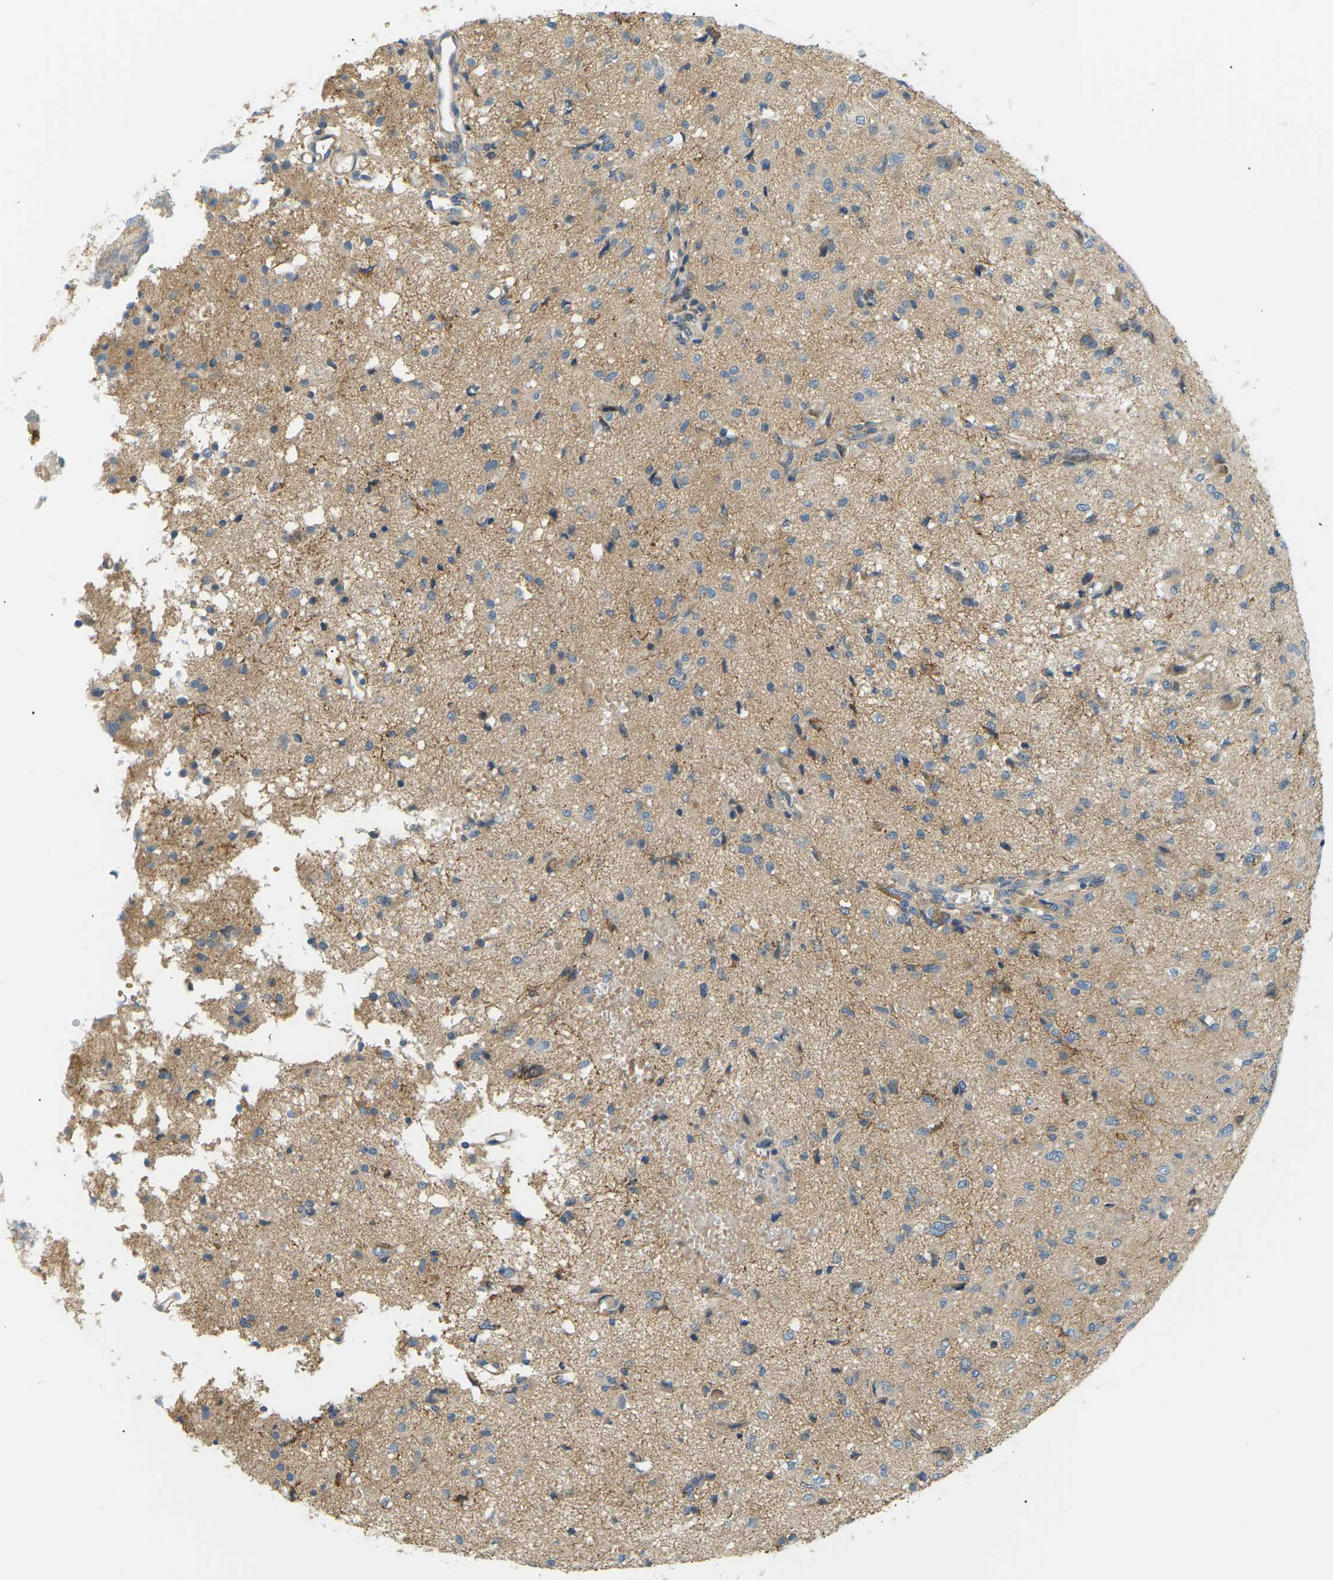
{"staining": {"intensity": "moderate", "quantity": "<25%", "location": "cytoplasmic/membranous"}, "tissue": "glioma", "cell_type": "Tumor cells", "image_type": "cancer", "snomed": [{"axis": "morphology", "description": "Glioma, malignant, High grade"}, {"axis": "topography", "description": "Brain"}], "caption": "Immunohistochemical staining of malignant glioma (high-grade) shows low levels of moderate cytoplasmic/membranous protein positivity in approximately <25% of tumor cells.", "gene": "TBC1D8", "patient": {"sex": "female", "age": 59}}